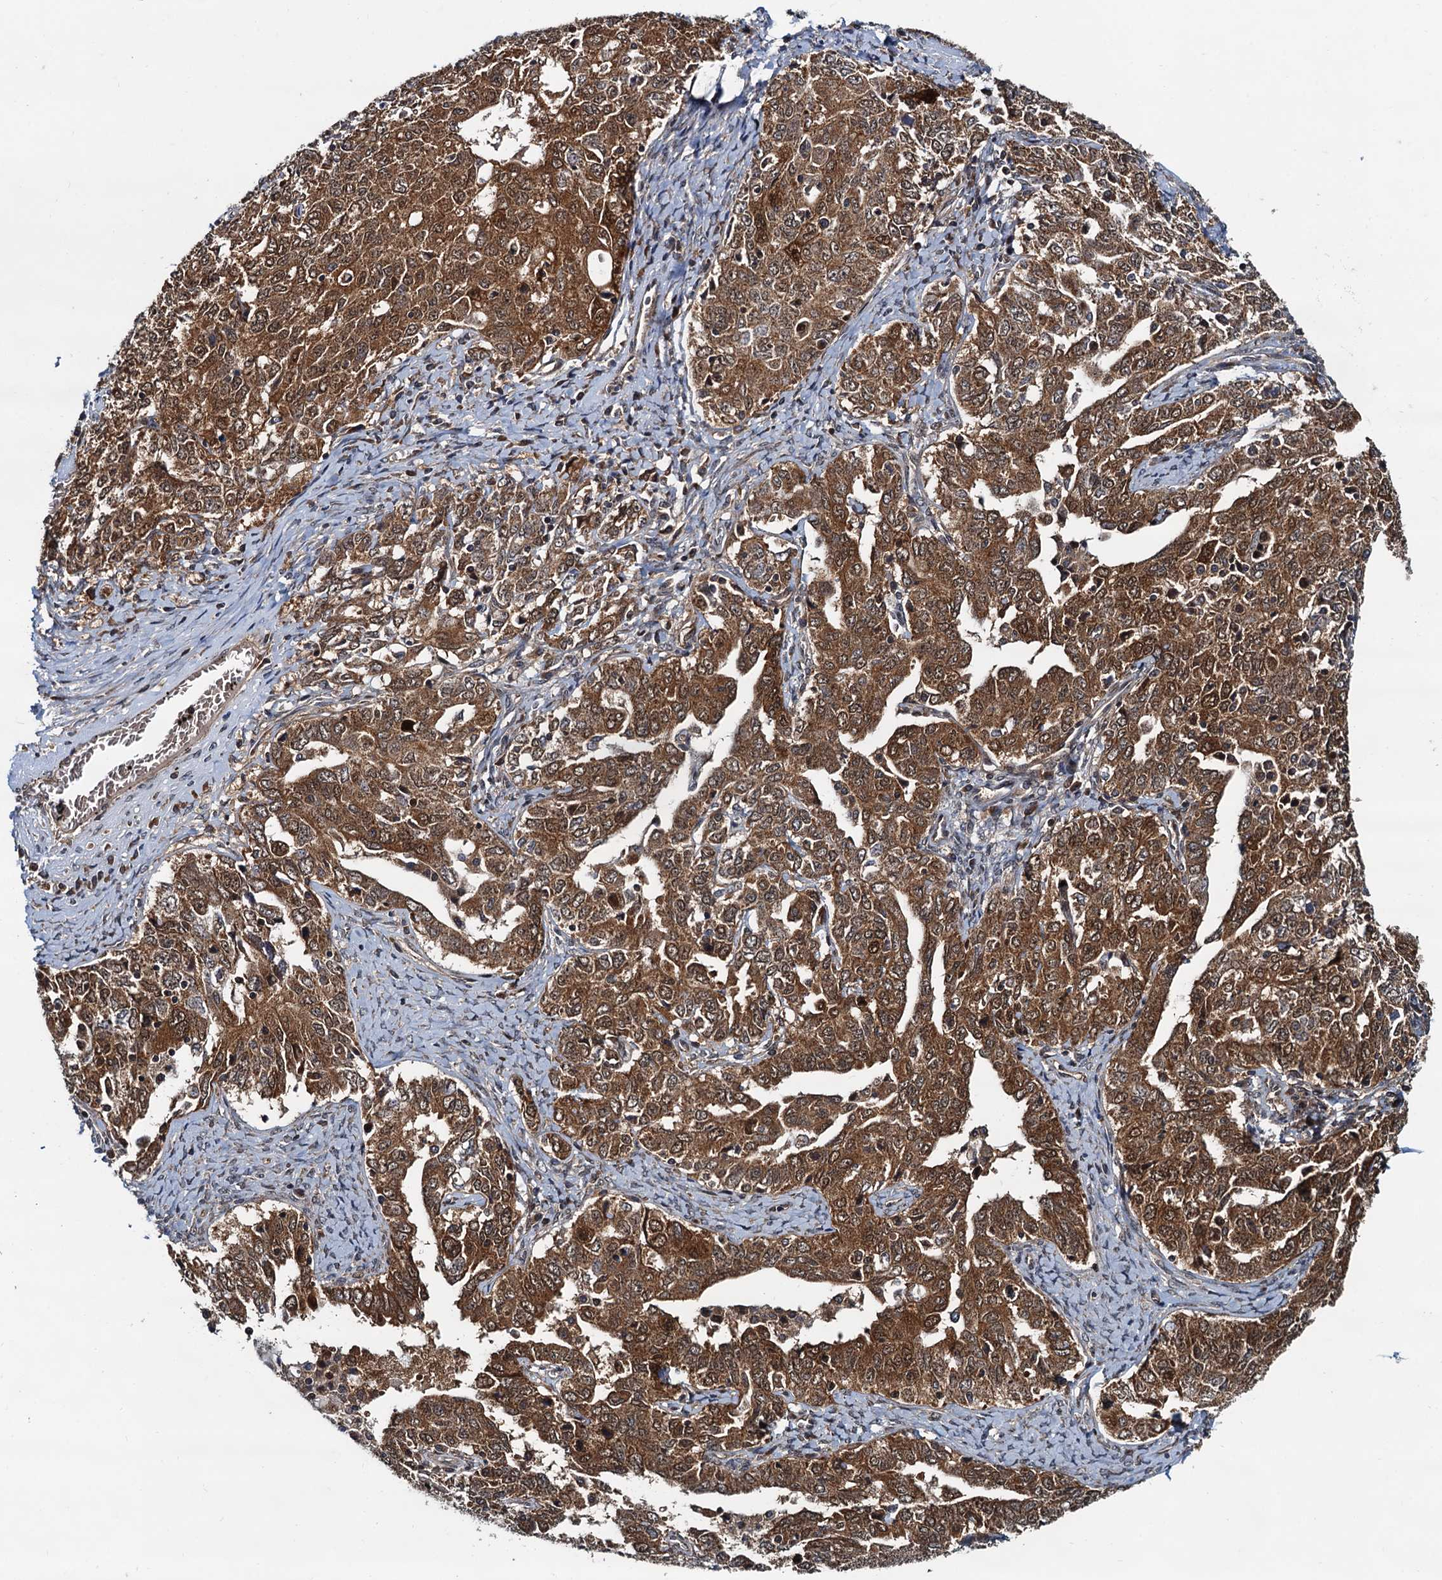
{"staining": {"intensity": "strong", "quantity": ">75%", "location": "cytoplasmic/membranous,nuclear"}, "tissue": "ovarian cancer", "cell_type": "Tumor cells", "image_type": "cancer", "snomed": [{"axis": "morphology", "description": "Carcinoma, endometroid"}, {"axis": "topography", "description": "Ovary"}], "caption": "Immunohistochemical staining of human ovarian cancer (endometroid carcinoma) demonstrates high levels of strong cytoplasmic/membranous and nuclear protein positivity in about >75% of tumor cells. Ihc stains the protein of interest in brown and the nuclei are stained blue.", "gene": "AAGAB", "patient": {"sex": "female", "age": 62}}